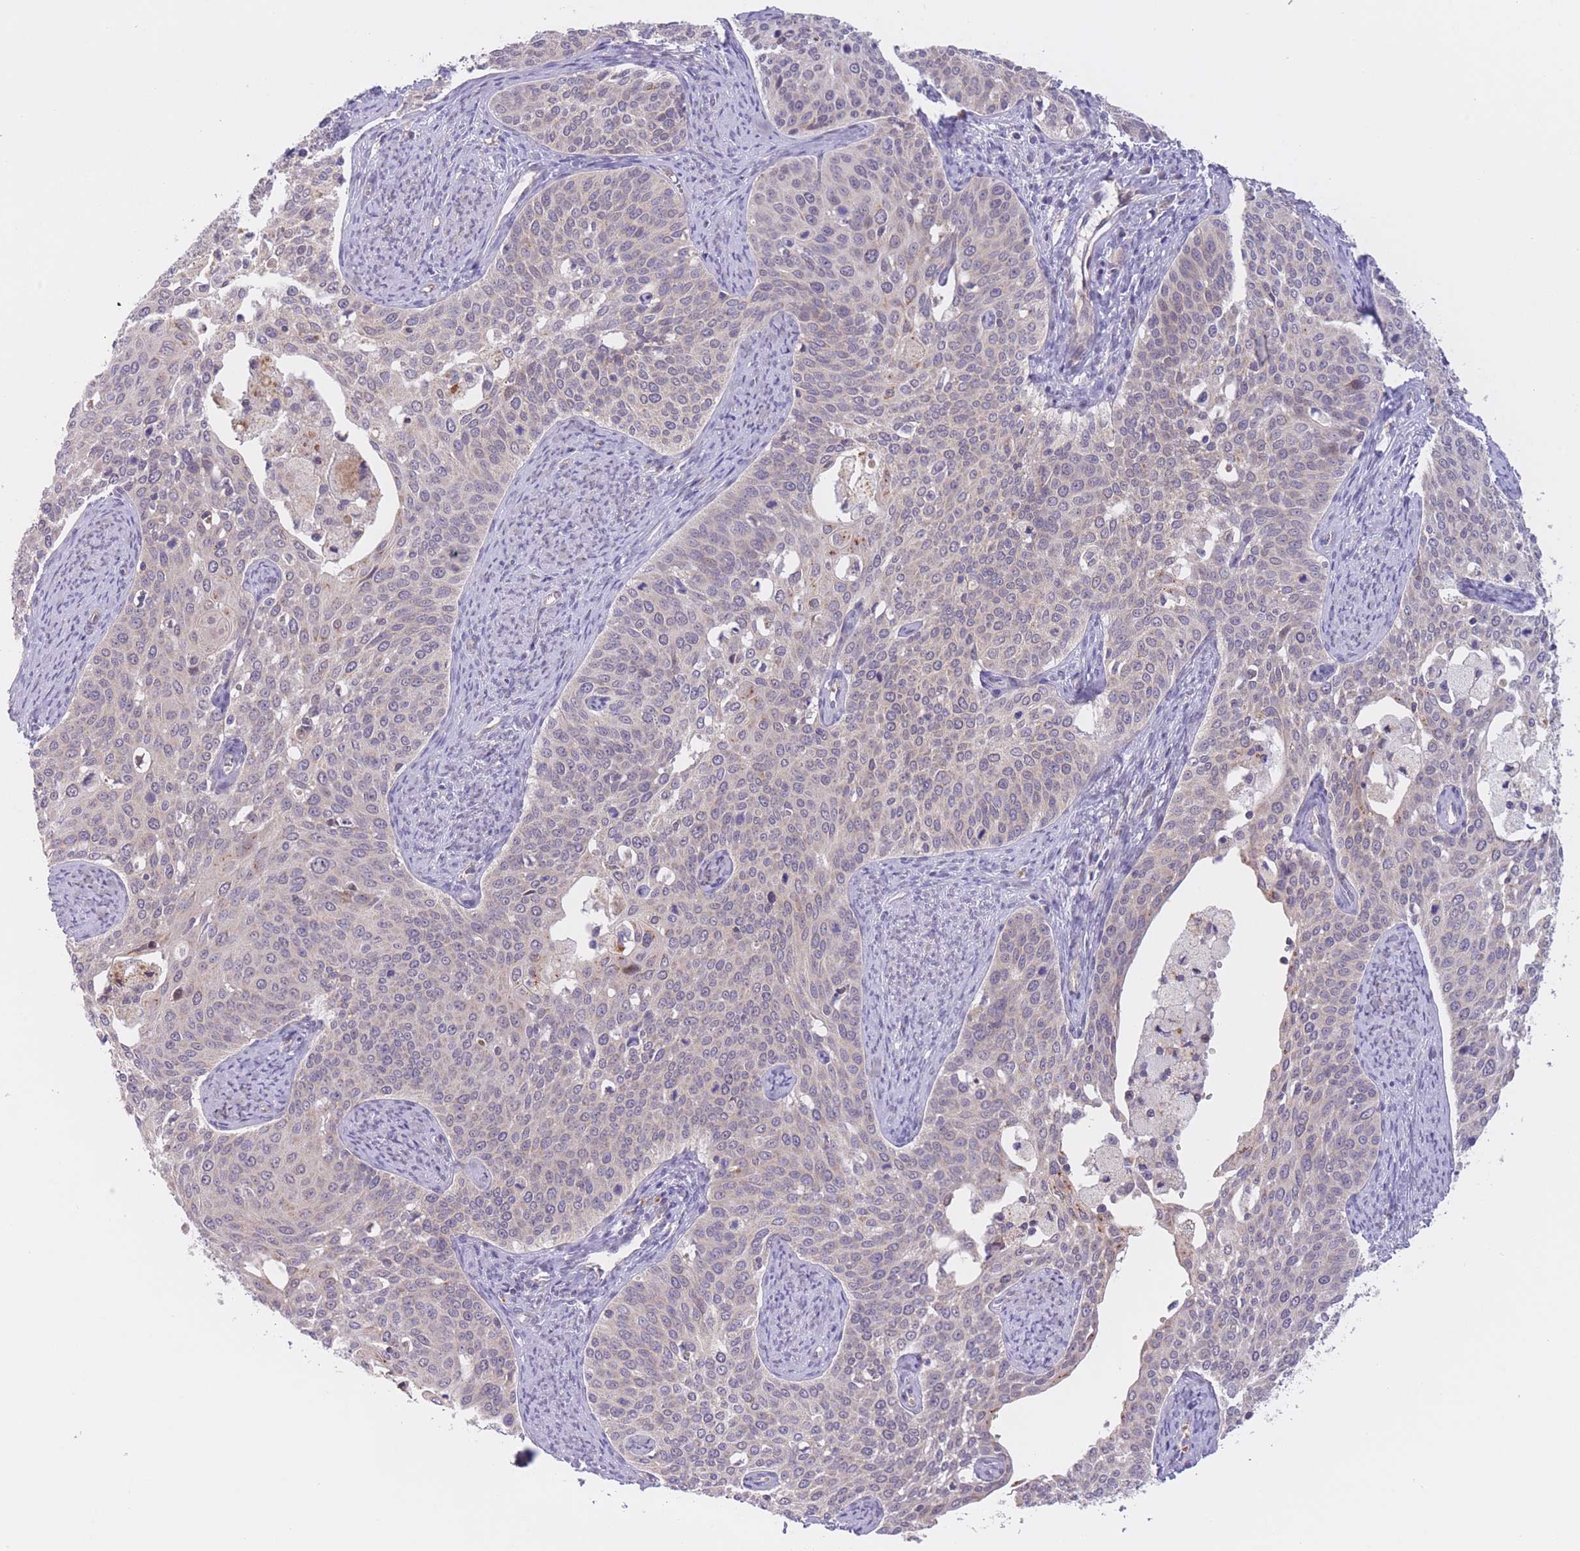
{"staining": {"intensity": "negative", "quantity": "none", "location": "none"}, "tissue": "cervical cancer", "cell_type": "Tumor cells", "image_type": "cancer", "snomed": [{"axis": "morphology", "description": "Squamous cell carcinoma, NOS"}, {"axis": "topography", "description": "Cervix"}], "caption": "Immunohistochemistry (IHC) photomicrograph of neoplastic tissue: human squamous cell carcinoma (cervical) stained with DAB shows no significant protein positivity in tumor cells.", "gene": "FUT5", "patient": {"sex": "female", "age": 44}}